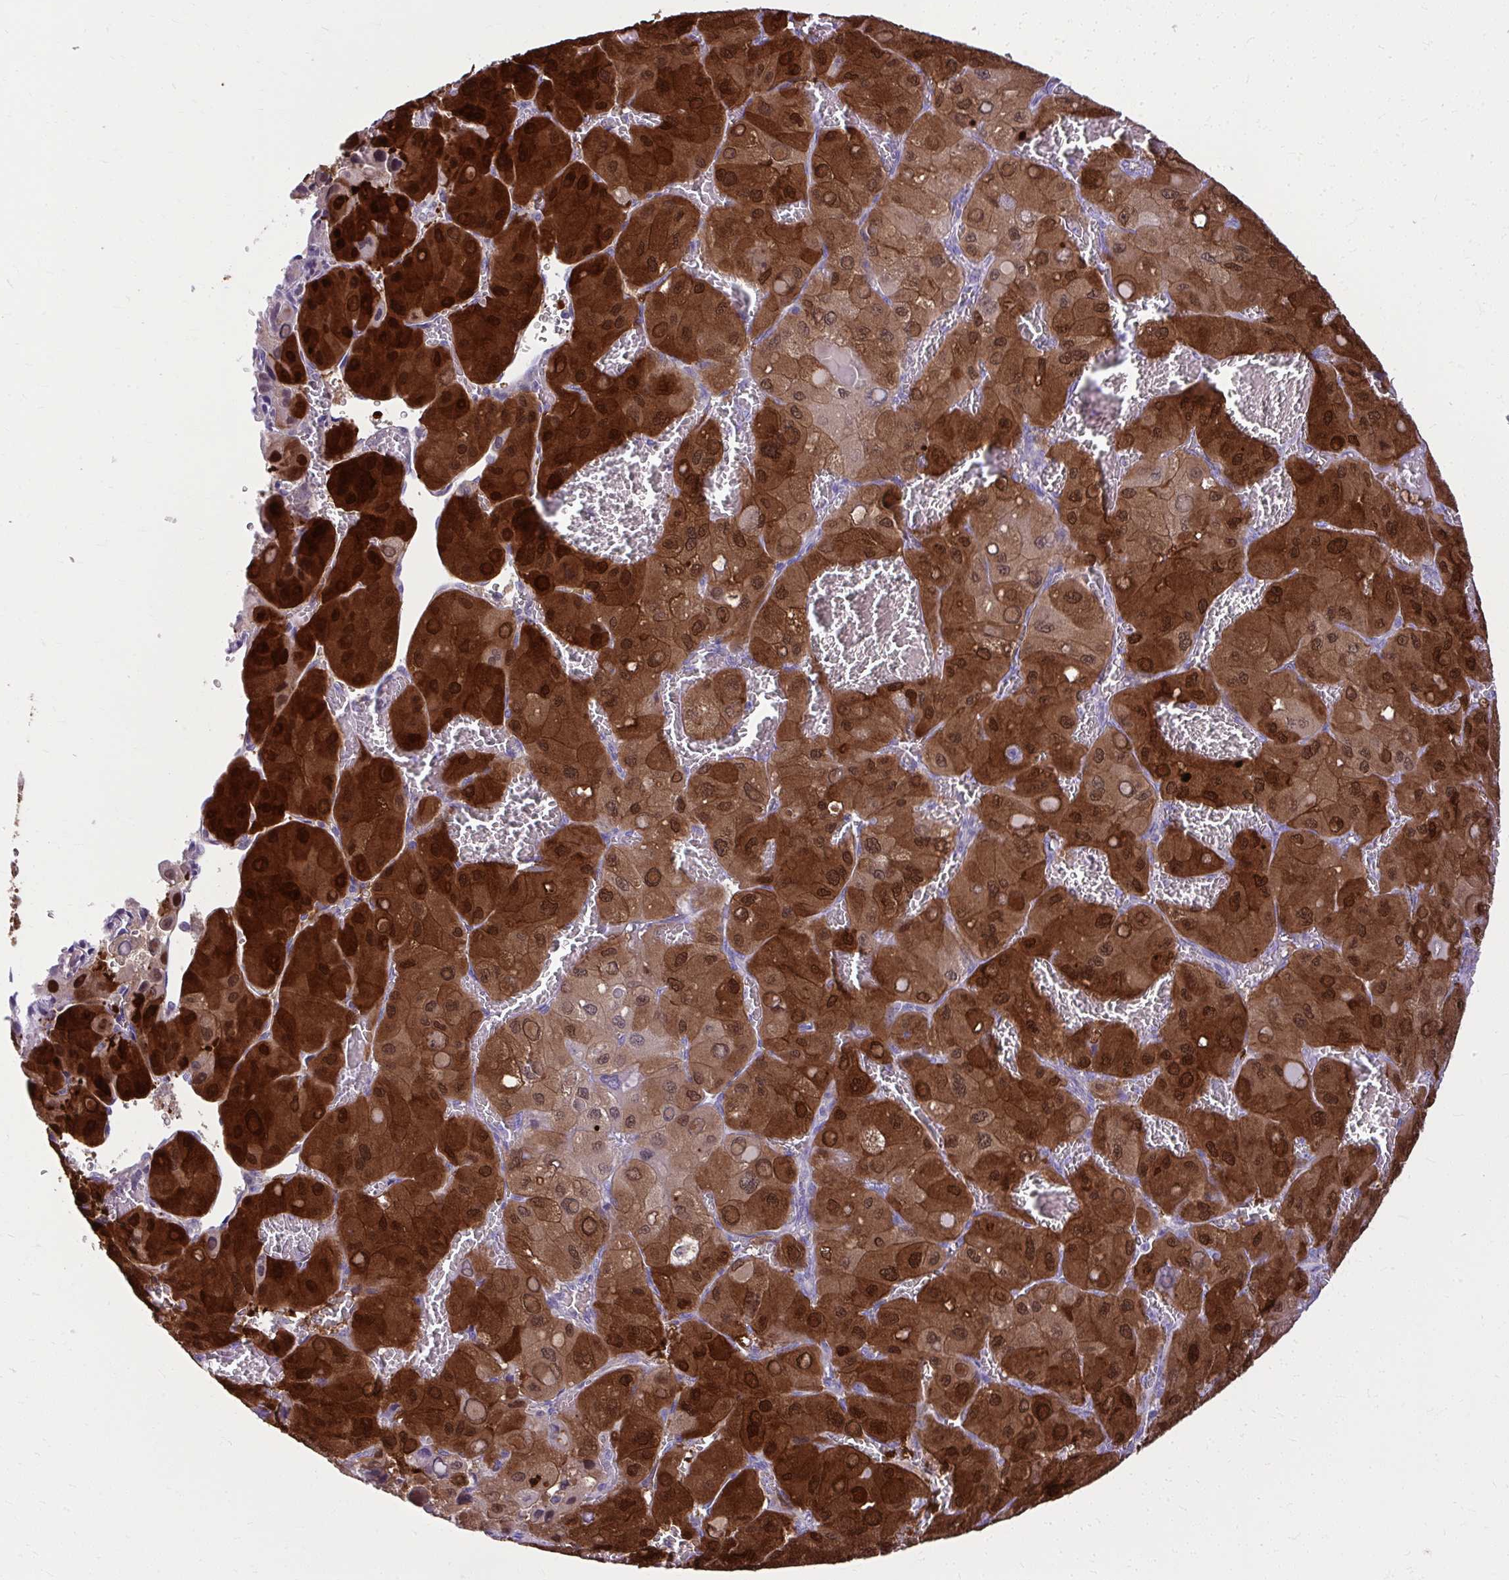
{"staining": {"intensity": "strong", "quantity": ">75%", "location": "cytoplasmic/membranous,nuclear"}, "tissue": "liver cancer", "cell_type": "Tumor cells", "image_type": "cancer", "snomed": [{"axis": "morphology", "description": "Carcinoma, Hepatocellular, NOS"}, {"axis": "topography", "description": "Liver"}], "caption": "Protein staining of liver hepatocellular carcinoma tissue demonstrates strong cytoplasmic/membranous and nuclear staining in approximately >75% of tumor cells.", "gene": "NNMT", "patient": {"sex": "male", "age": 27}}